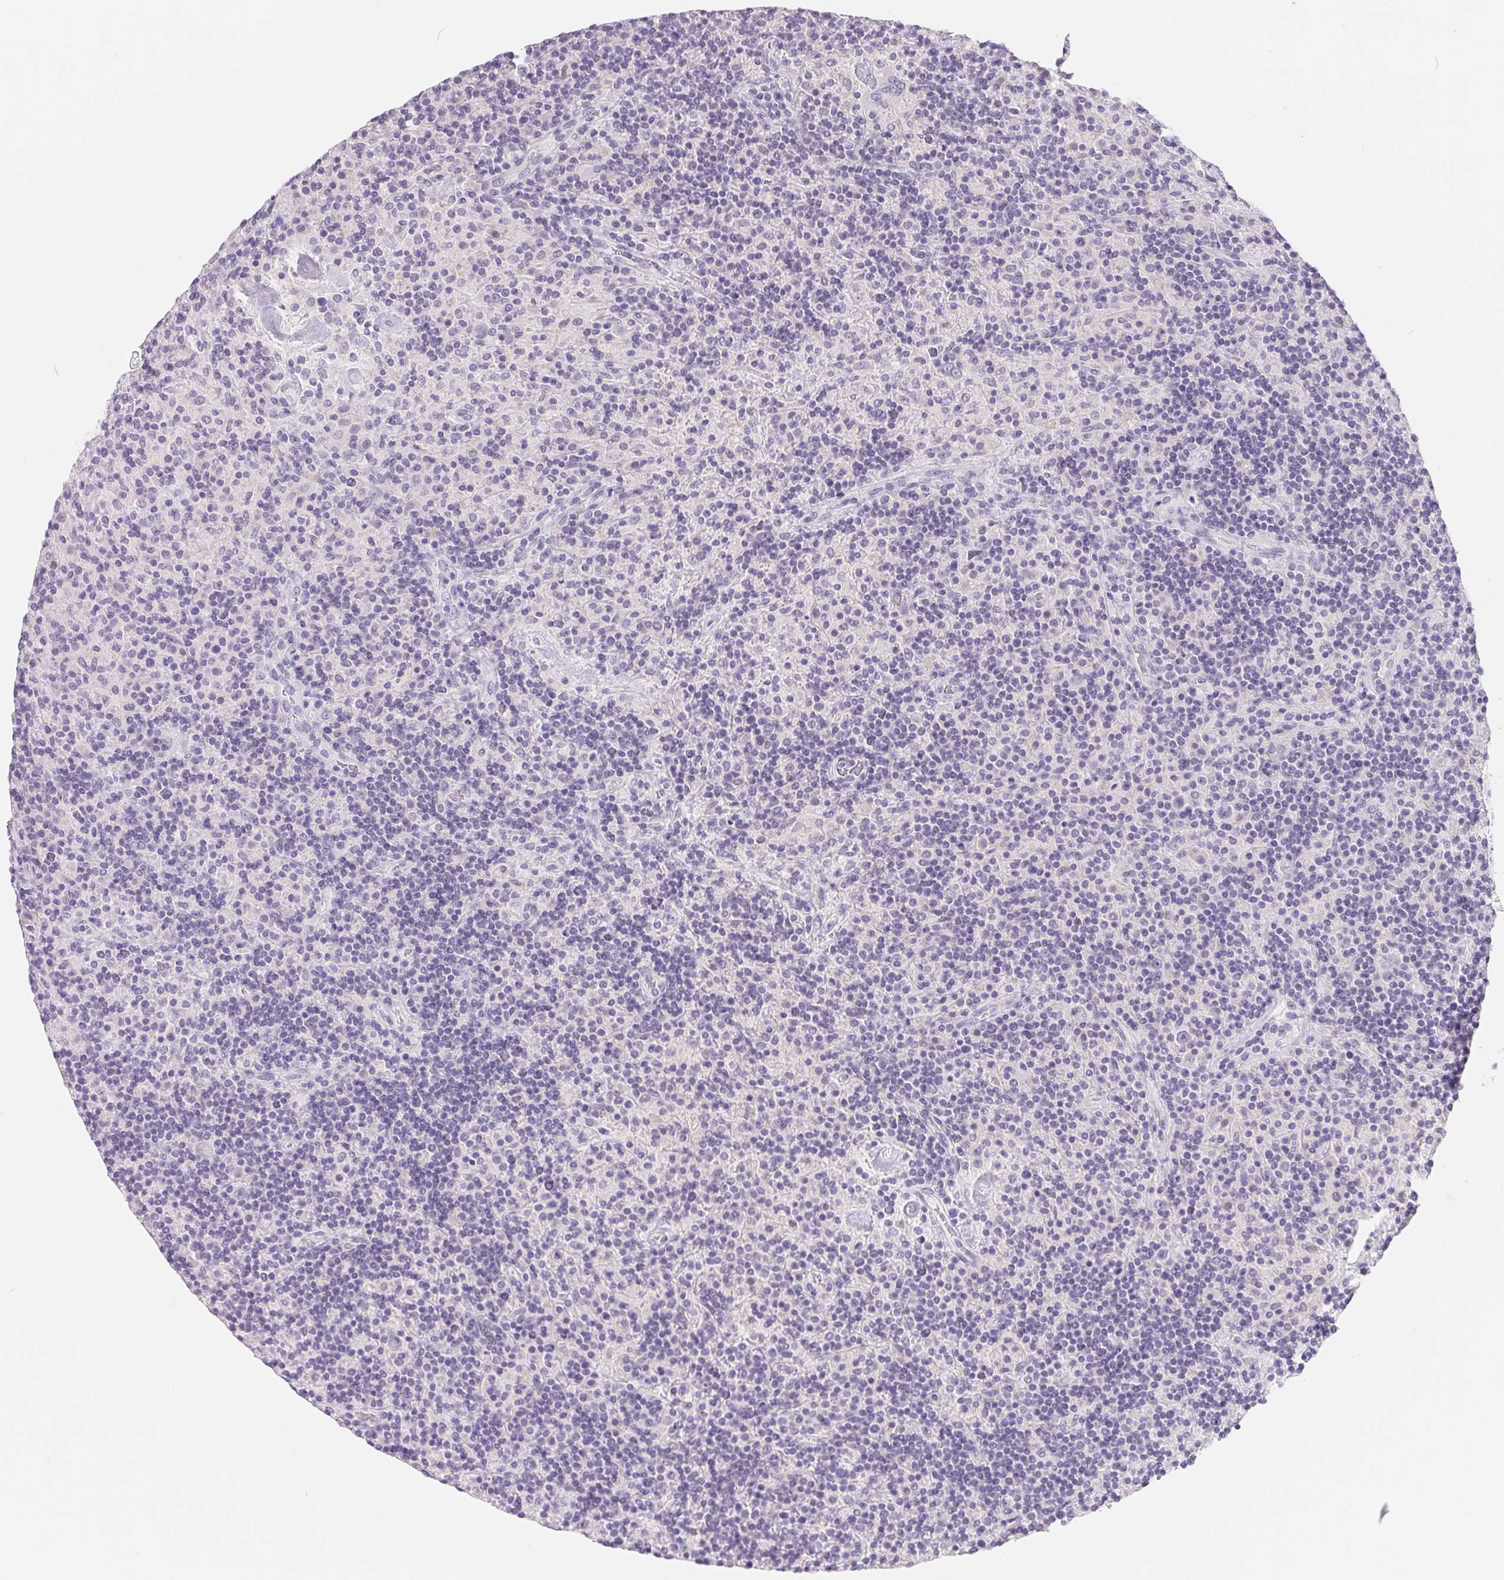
{"staining": {"intensity": "negative", "quantity": "none", "location": "none"}, "tissue": "lymphoma", "cell_type": "Tumor cells", "image_type": "cancer", "snomed": [{"axis": "morphology", "description": "Hodgkin's disease, NOS"}, {"axis": "topography", "description": "Lymph node"}], "caption": "Hodgkin's disease was stained to show a protein in brown. There is no significant expression in tumor cells.", "gene": "SPACA5B", "patient": {"sex": "male", "age": 70}}